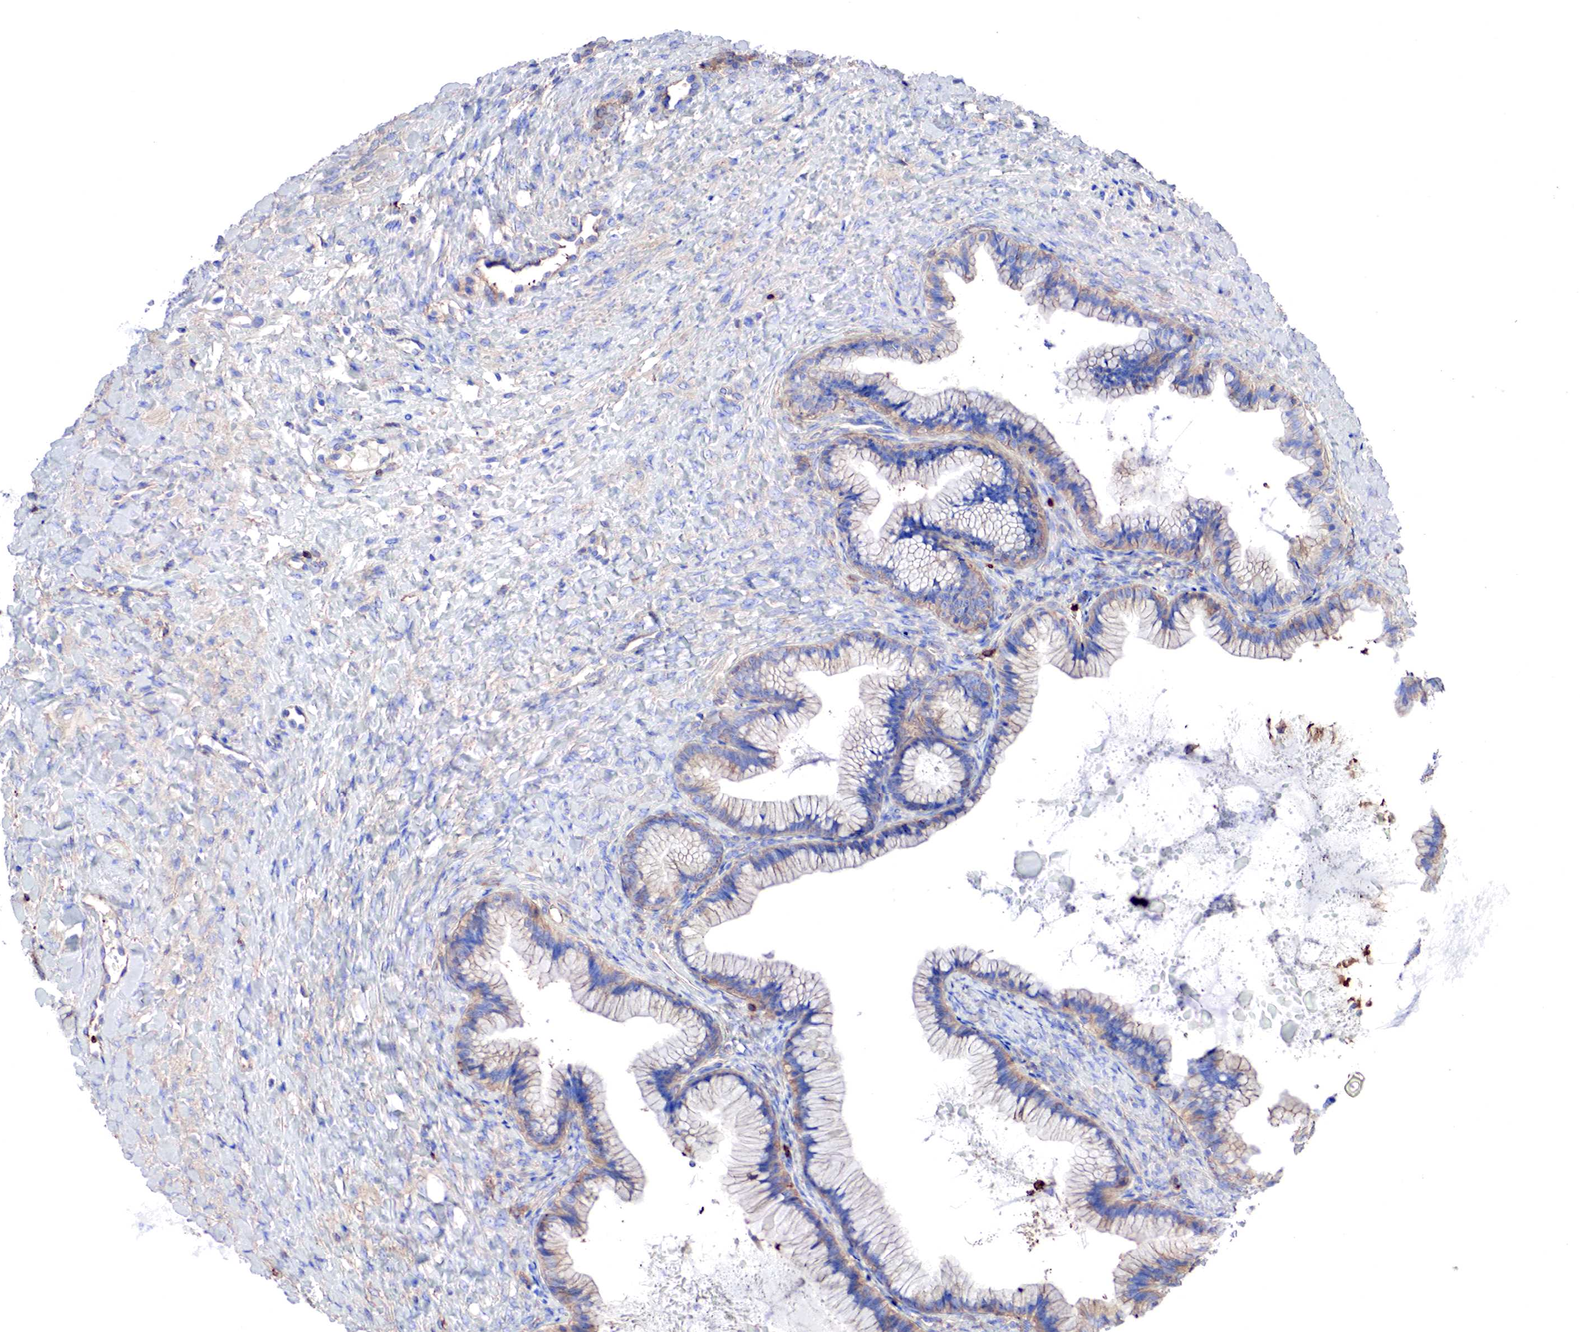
{"staining": {"intensity": "weak", "quantity": "25%-75%", "location": "cytoplasmic/membranous"}, "tissue": "ovarian cancer", "cell_type": "Tumor cells", "image_type": "cancer", "snomed": [{"axis": "morphology", "description": "Cystadenocarcinoma, mucinous, NOS"}, {"axis": "topography", "description": "Ovary"}], "caption": "Brown immunohistochemical staining in human ovarian cancer displays weak cytoplasmic/membranous staining in about 25%-75% of tumor cells.", "gene": "G6PD", "patient": {"sex": "female", "age": 41}}